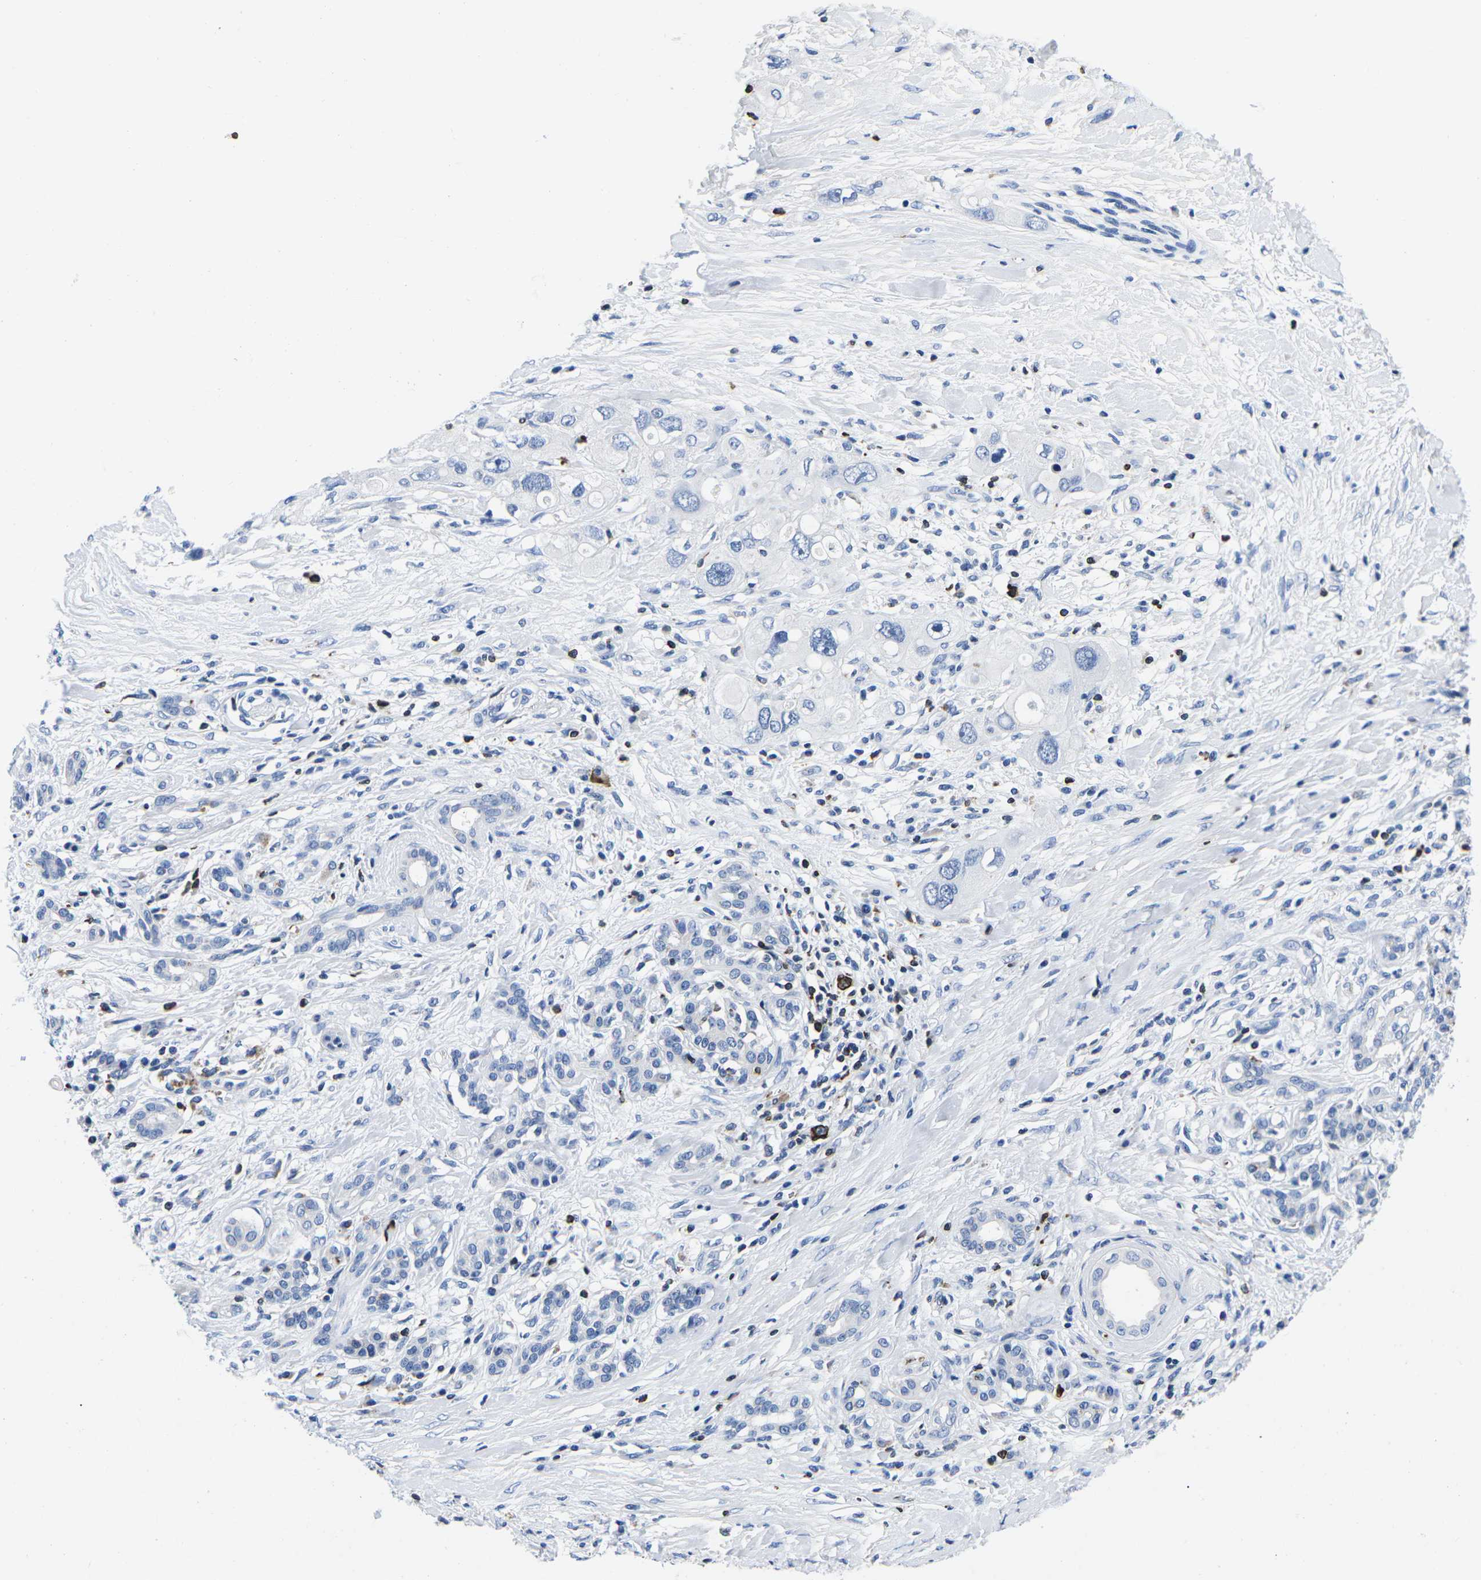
{"staining": {"intensity": "negative", "quantity": "none", "location": "none"}, "tissue": "pancreatic cancer", "cell_type": "Tumor cells", "image_type": "cancer", "snomed": [{"axis": "morphology", "description": "Adenocarcinoma, NOS"}, {"axis": "topography", "description": "Pancreas"}], "caption": "This is an immunohistochemistry (IHC) histopathology image of pancreatic cancer (adenocarcinoma). There is no staining in tumor cells.", "gene": "CTSW", "patient": {"sex": "female", "age": 56}}